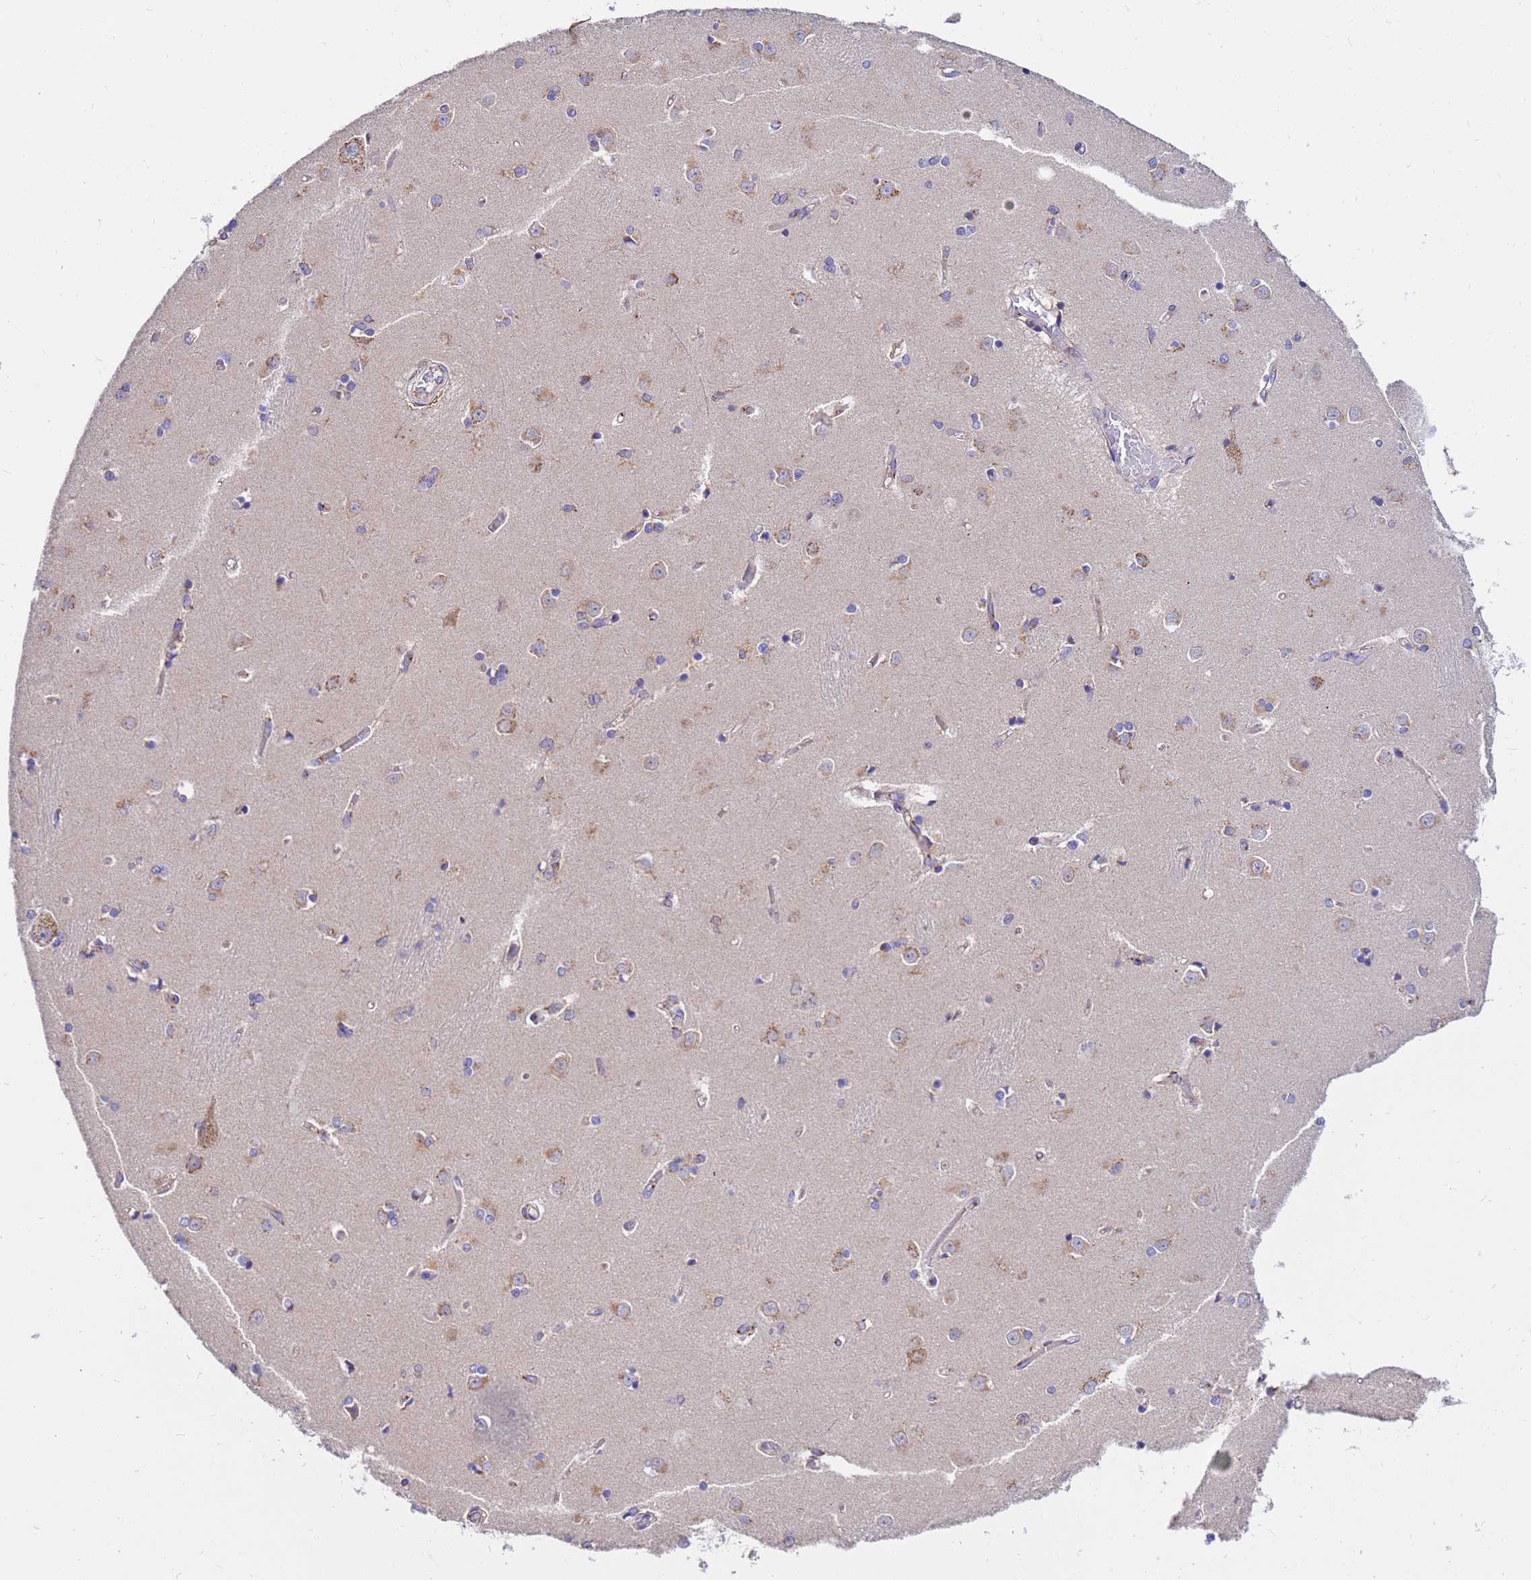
{"staining": {"intensity": "weak", "quantity": "25%-75%", "location": "cytoplasmic/membranous"}, "tissue": "caudate", "cell_type": "Glial cells", "image_type": "normal", "snomed": [{"axis": "morphology", "description": "Normal tissue, NOS"}, {"axis": "topography", "description": "Lateral ventricle wall"}], "caption": "Protein positivity by immunohistochemistry reveals weak cytoplasmic/membranous expression in about 25%-75% of glial cells in normal caudate.", "gene": "HPS3", "patient": {"sex": "male", "age": 37}}